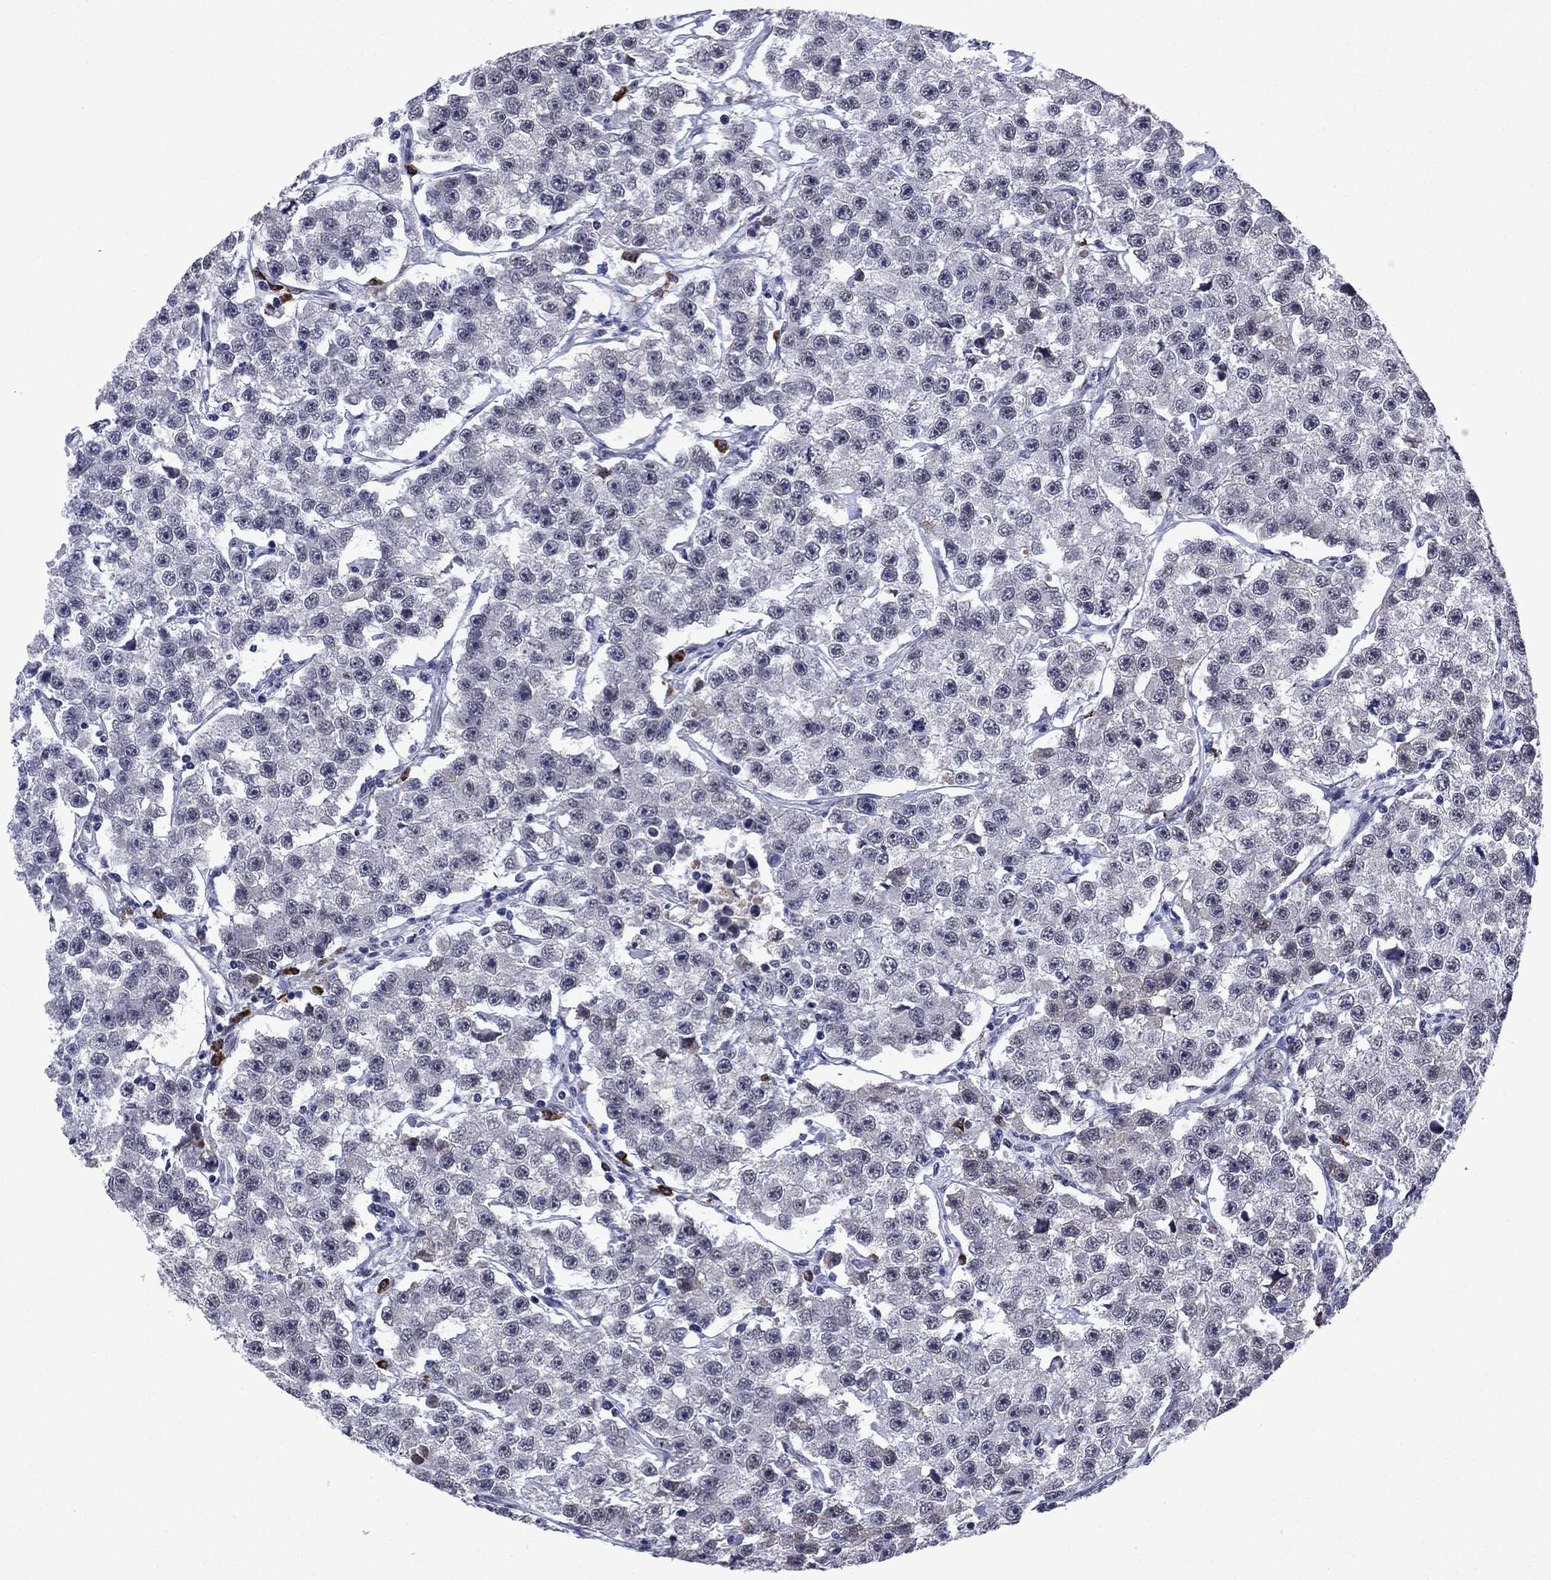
{"staining": {"intensity": "negative", "quantity": "none", "location": "none"}, "tissue": "testis cancer", "cell_type": "Tumor cells", "image_type": "cancer", "snomed": [{"axis": "morphology", "description": "Seminoma, NOS"}, {"axis": "topography", "description": "Testis"}], "caption": "A photomicrograph of human testis cancer is negative for staining in tumor cells. (DAB (3,3'-diaminobenzidine) immunohistochemistry visualized using brightfield microscopy, high magnification).", "gene": "ECM1", "patient": {"sex": "male", "age": 59}}